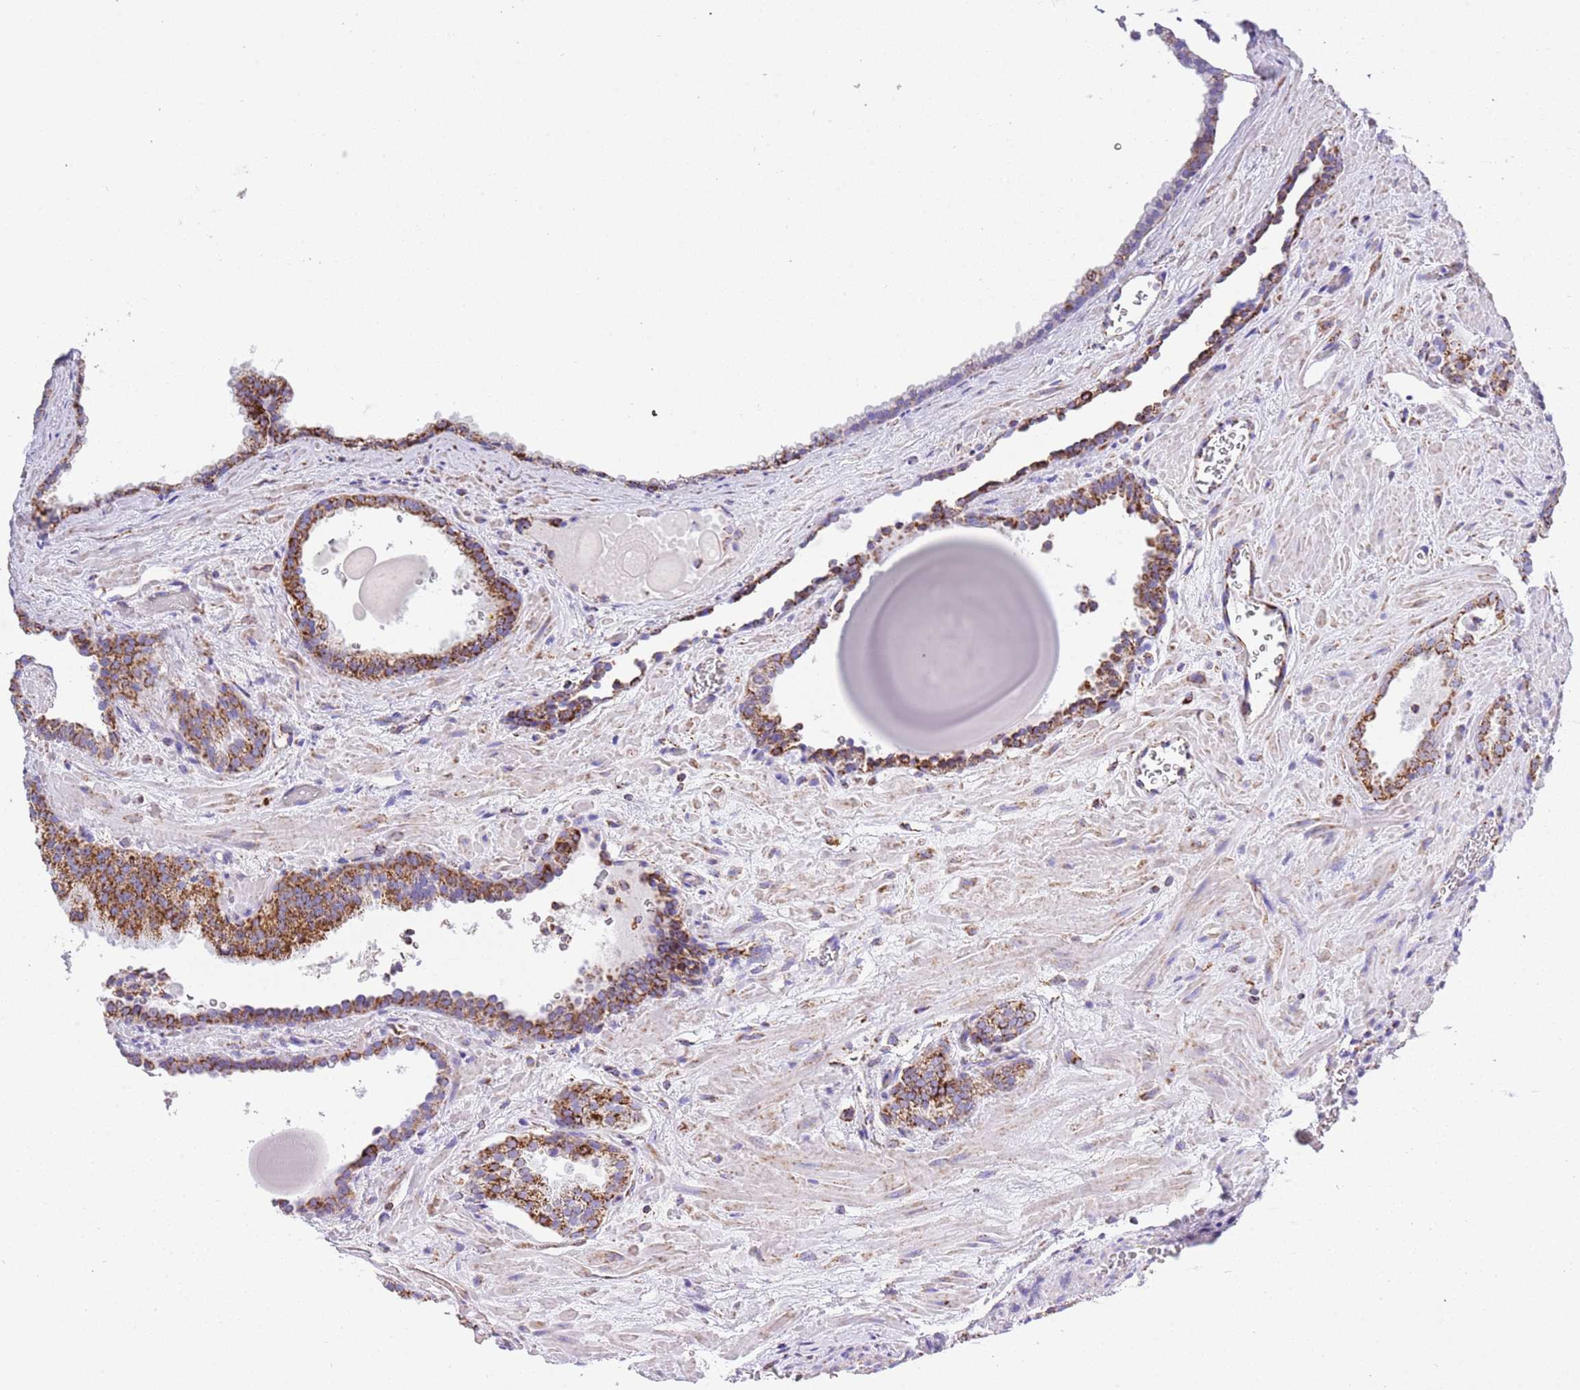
{"staining": {"intensity": "strong", "quantity": ">75%", "location": "cytoplasmic/membranous"}, "tissue": "prostate cancer", "cell_type": "Tumor cells", "image_type": "cancer", "snomed": [{"axis": "morphology", "description": "Adenocarcinoma, High grade"}, {"axis": "topography", "description": "Prostate"}], "caption": "Prostate adenocarcinoma (high-grade) stained with immunohistochemistry shows strong cytoplasmic/membranous staining in approximately >75% of tumor cells.", "gene": "SUCLG2", "patient": {"sex": "male", "age": 66}}